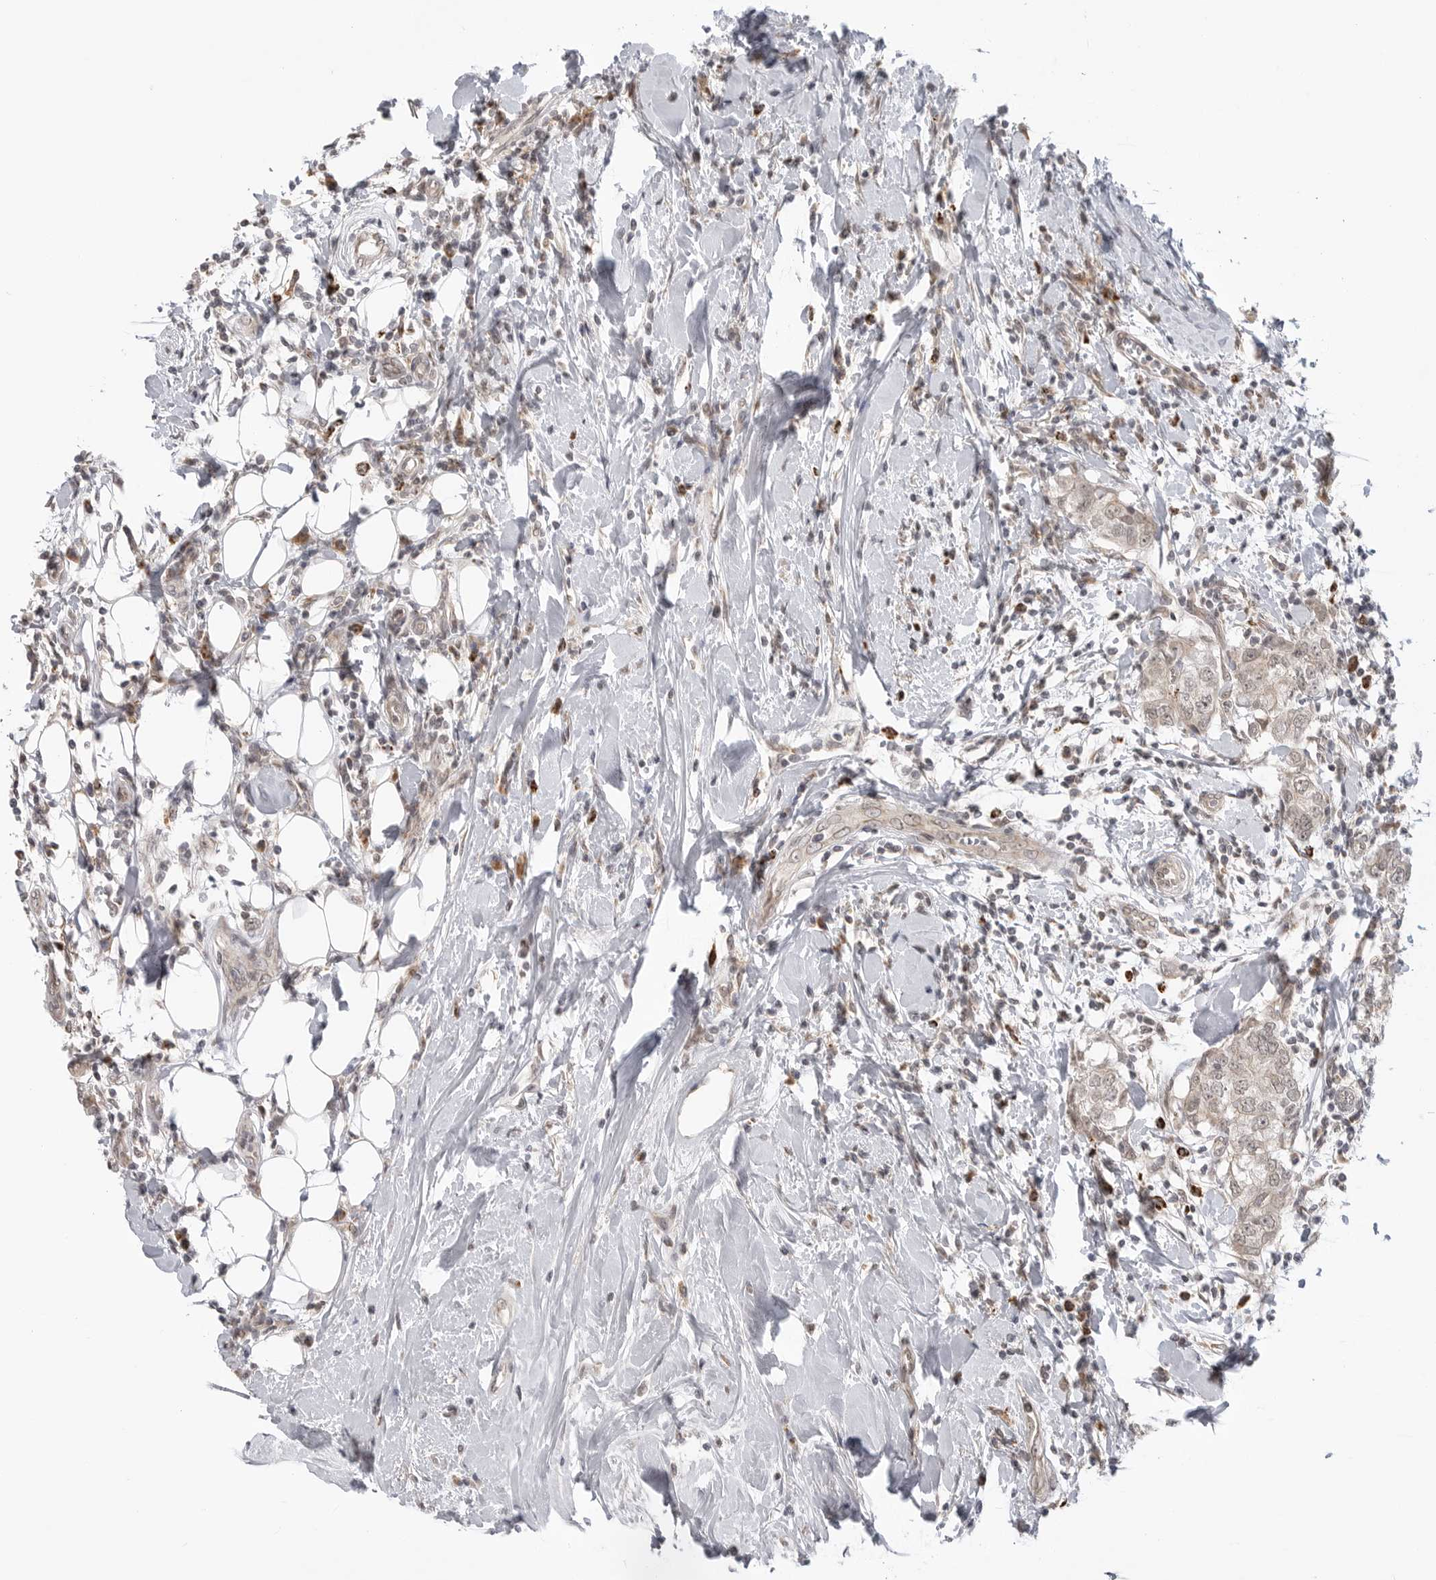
{"staining": {"intensity": "weak", "quantity": "<25%", "location": "nuclear"}, "tissue": "breast cancer", "cell_type": "Tumor cells", "image_type": "cancer", "snomed": [{"axis": "morphology", "description": "Duct carcinoma"}, {"axis": "topography", "description": "Breast"}], "caption": "This is an immunohistochemistry histopathology image of invasive ductal carcinoma (breast). There is no staining in tumor cells.", "gene": "KALRN", "patient": {"sex": "female", "age": 27}}